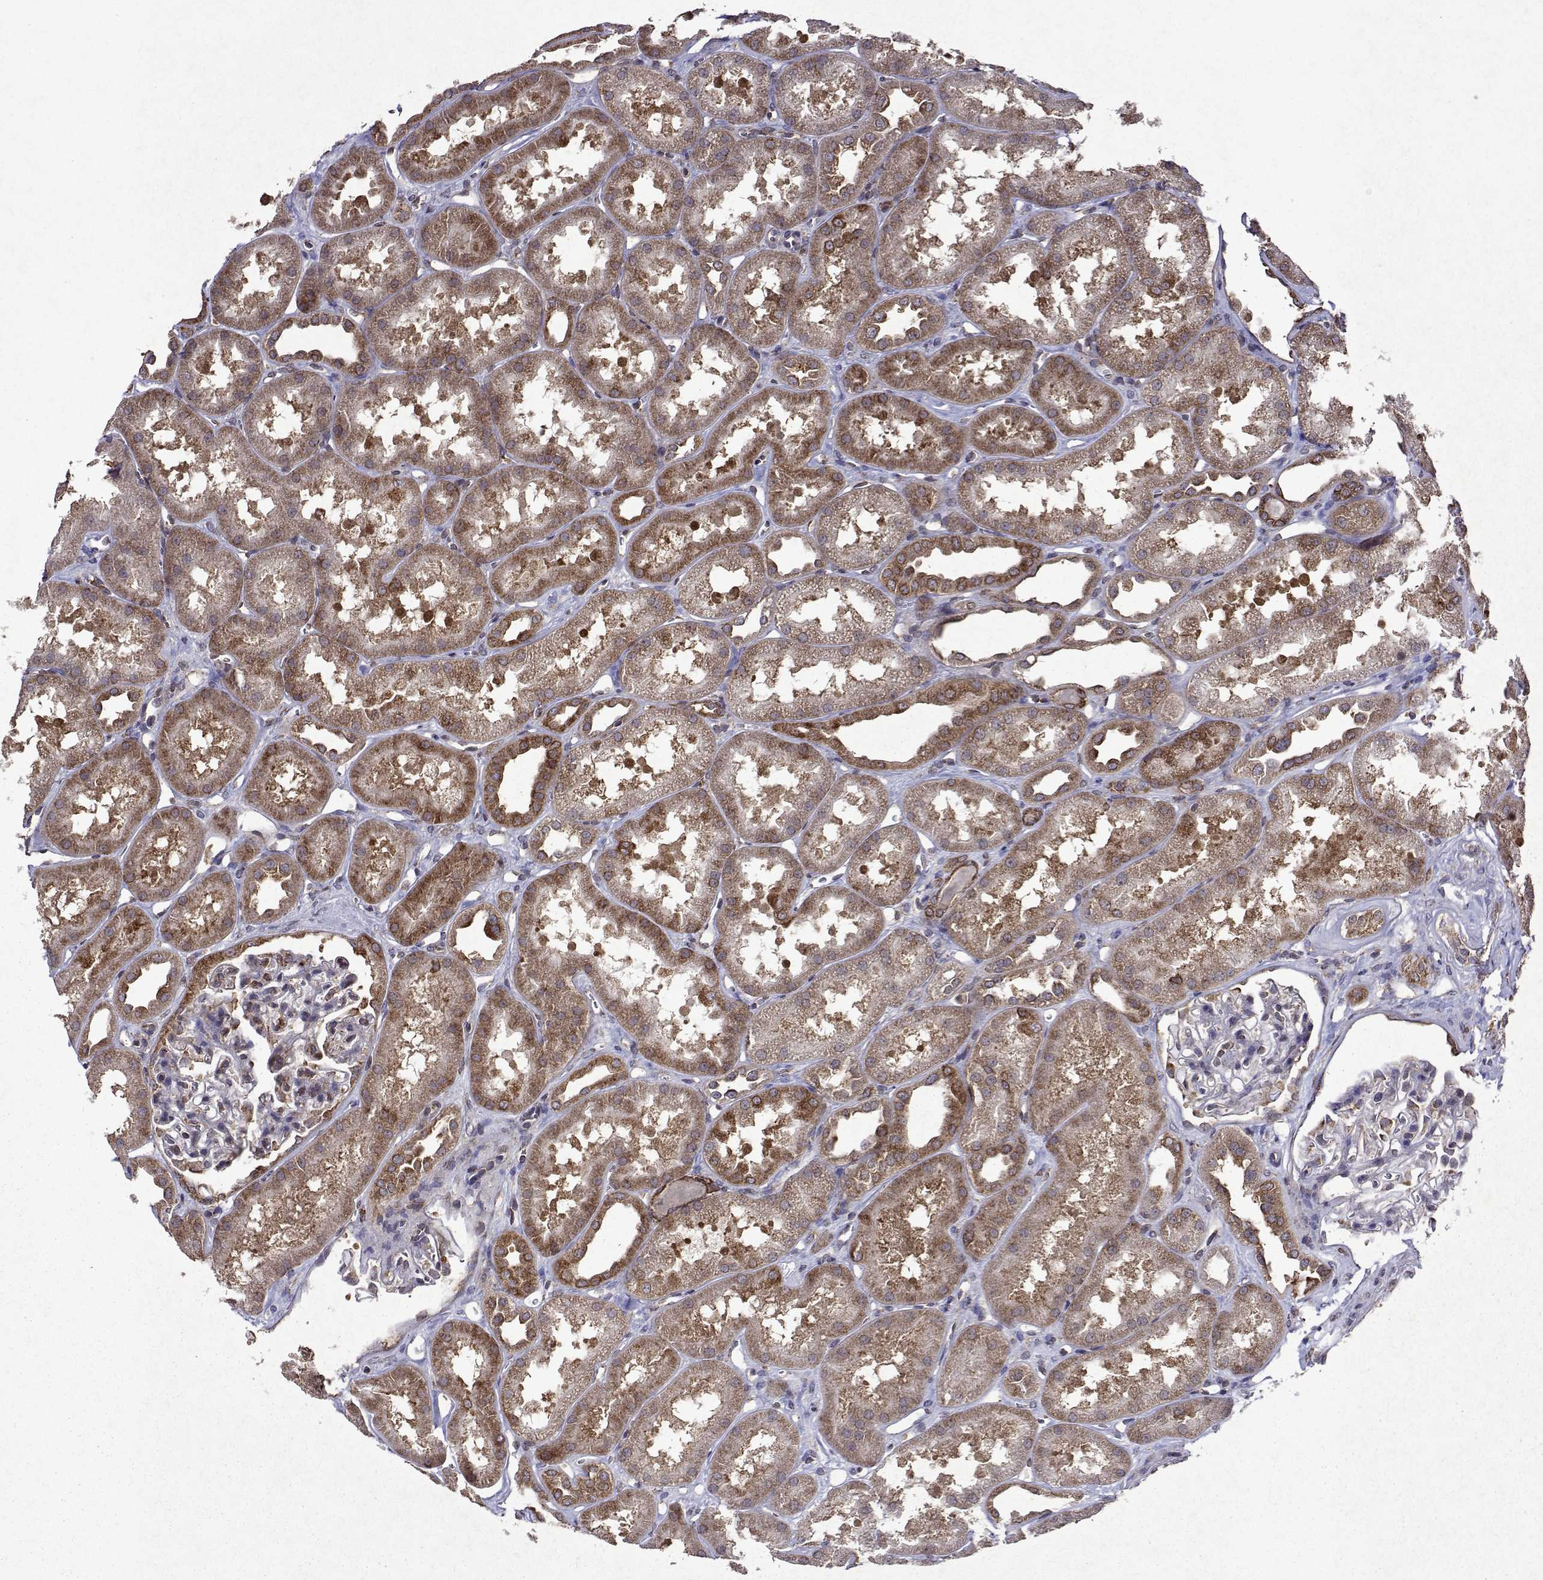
{"staining": {"intensity": "negative", "quantity": "none", "location": "none"}, "tissue": "kidney", "cell_type": "Cells in glomeruli", "image_type": "normal", "snomed": [{"axis": "morphology", "description": "Normal tissue, NOS"}, {"axis": "topography", "description": "Kidney"}], "caption": "Cells in glomeruli are negative for brown protein staining in normal kidney. The staining is performed using DAB (3,3'-diaminobenzidine) brown chromogen with nuclei counter-stained in using hematoxylin.", "gene": "TARBP2", "patient": {"sex": "male", "age": 61}}